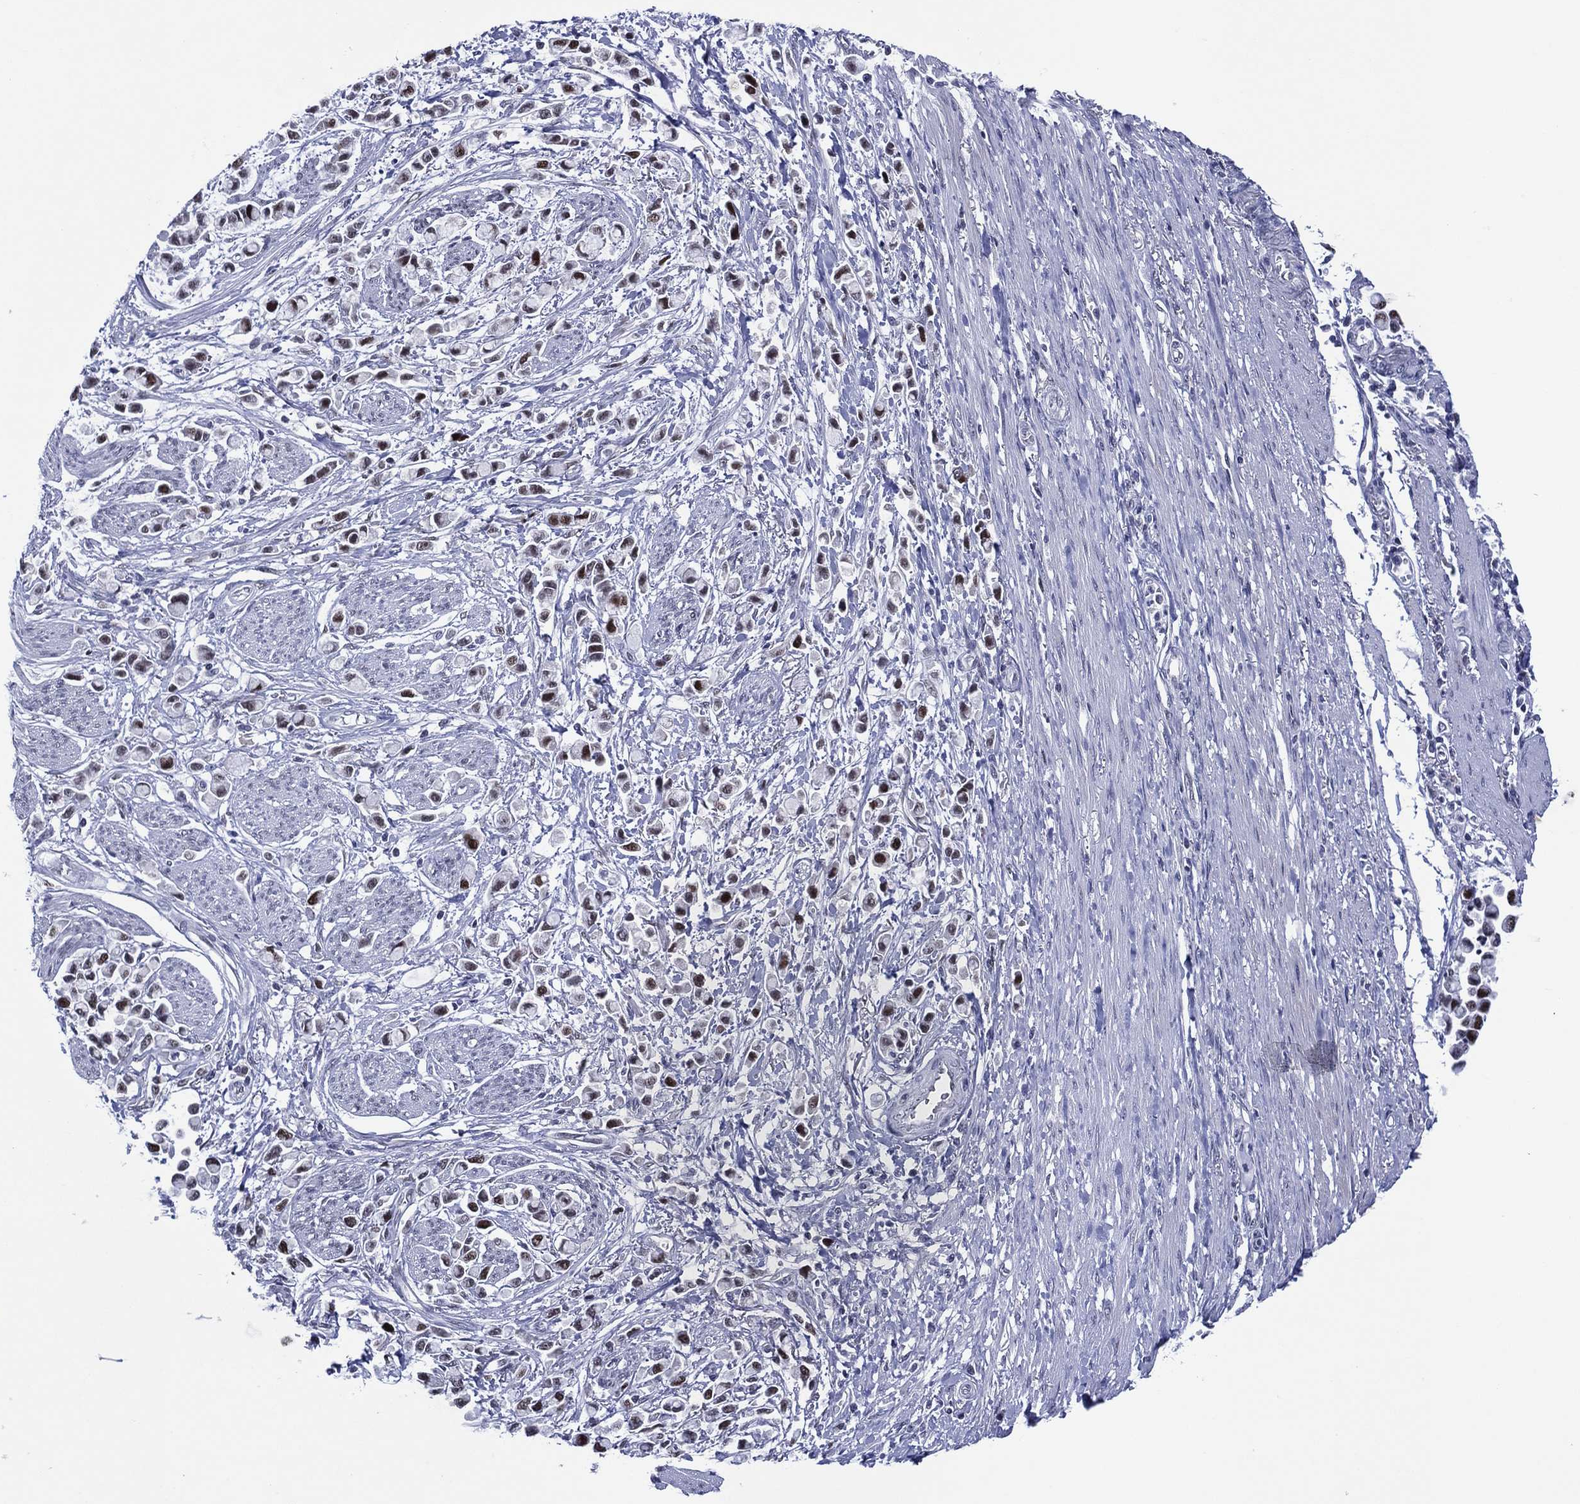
{"staining": {"intensity": "strong", "quantity": "25%-75%", "location": "nuclear"}, "tissue": "stomach cancer", "cell_type": "Tumor cells", "image_type": "cancer", "snomed": [{"axis": "morphology", "description": "Adenocarcinoma, NOS"}, {"axis": "topography", "description": "Stomach"}], "caption": "Brown immunohistochemical staining in human stomach cancer (adenocarcinoma) exhibits strong nuclear expression in approximately 25%-75% of tumor cells.", "gene": "GATA6", "patient": {"sex": "female", "age": 81}}